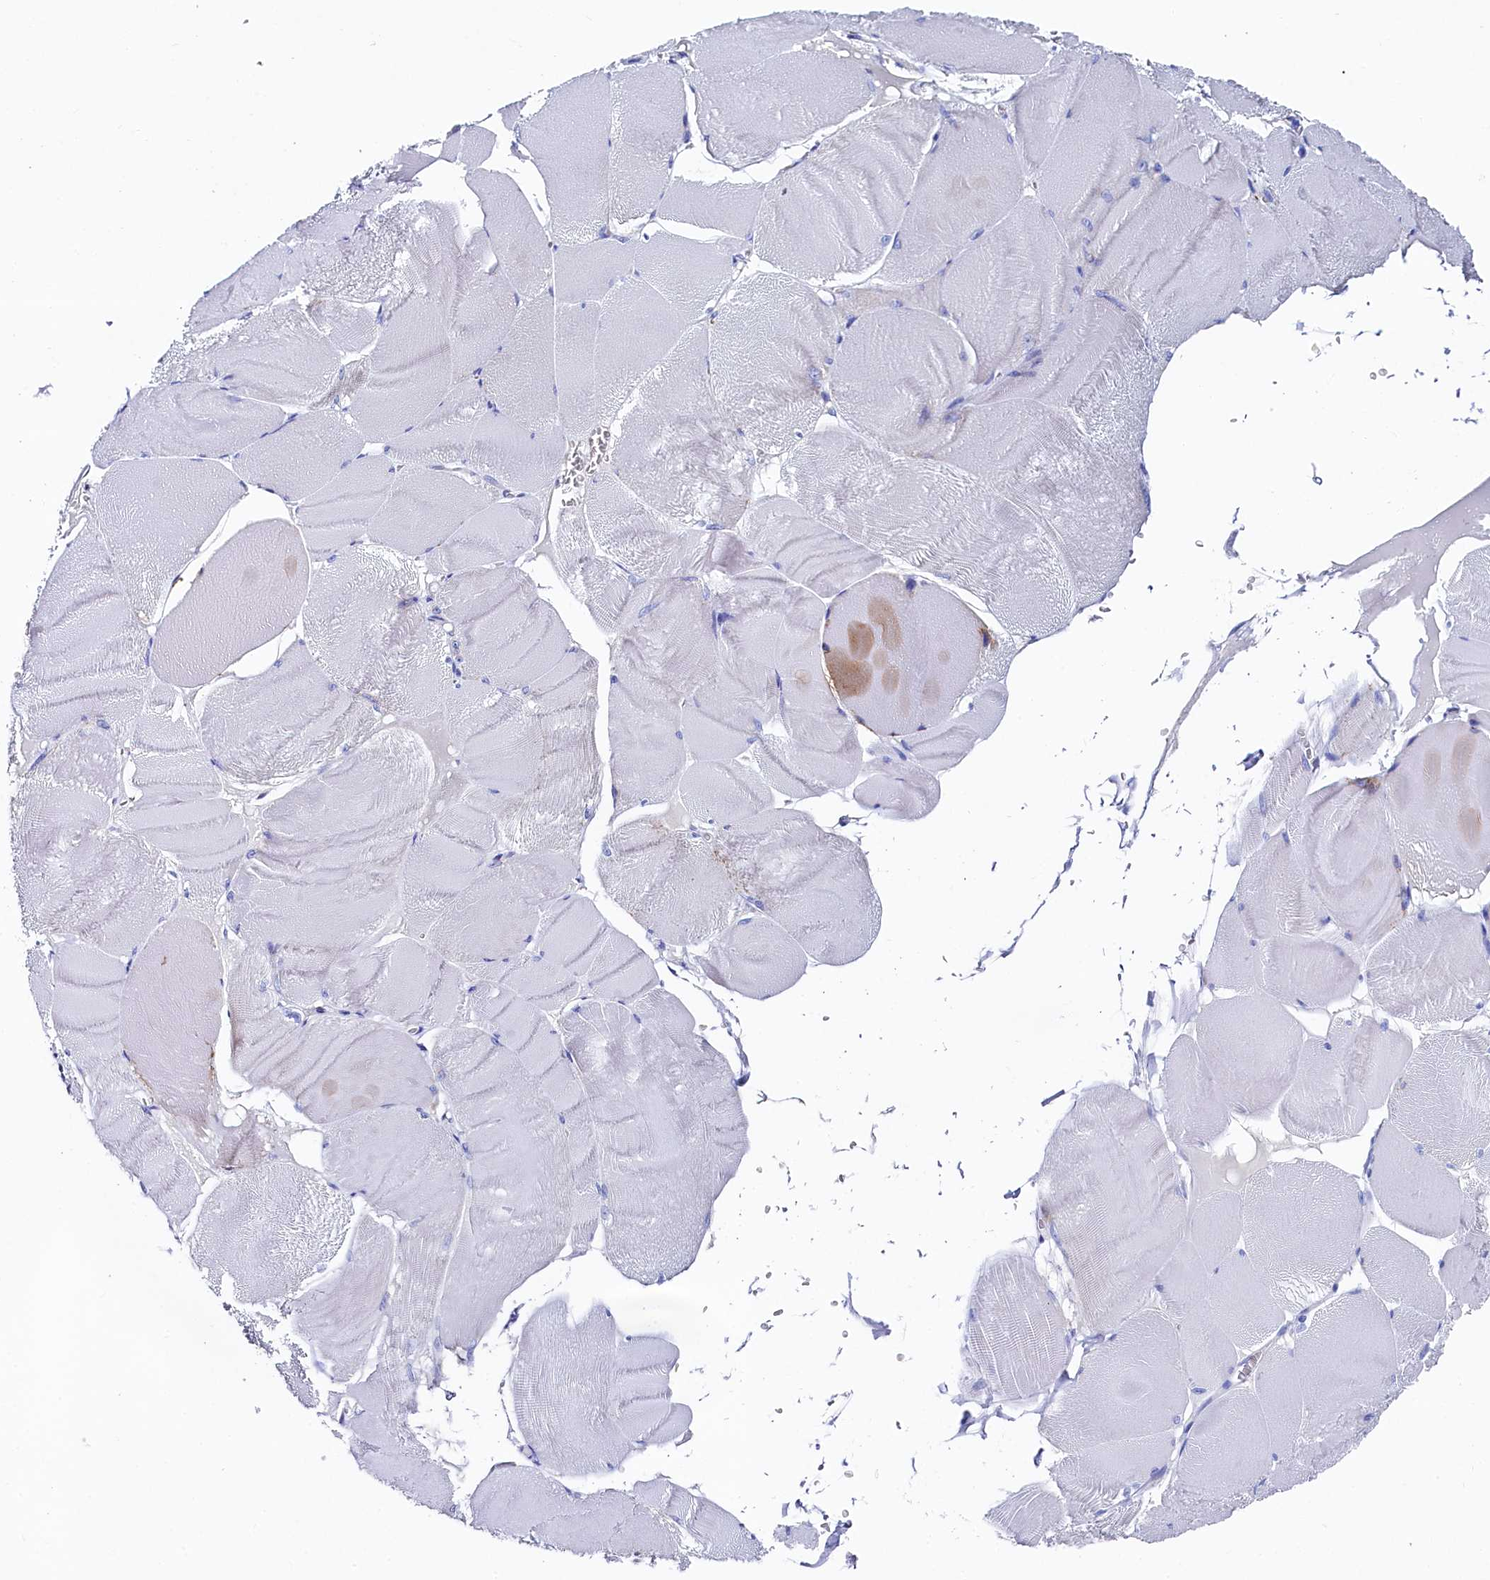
{"staining": {"intensity": "weak", "quantity": "25%-75%", "location": "cytoplasmic/membranous"}, "tissue": "skeletal muscle", "cell_type": "Myocytes", "image_type": "normal", "snomed": [{"axis": "morphology", "description": "Normal tissue, NOS"}, {"axis": "morphology", "description": "Basal cell carcinoma"}, {"axis": "topography", "description": "Skeletal muscle"}], "caption": "Immunohistochemistry (IHC) staining of normal skeletal muscle, which shows low levels of weak cytoplasmic/membranous positivity in about 25%-75% of myocytes indicating weak cytoplasmic/membranous protein staining. The staining was performed using DAB (3,3'-diaminobenzidine) (brown) for protein detection and nuclei were counterstained in hematoxylin (blue).", "gene": "MMAB", "patient": {"sex": "female", "age": 64}}